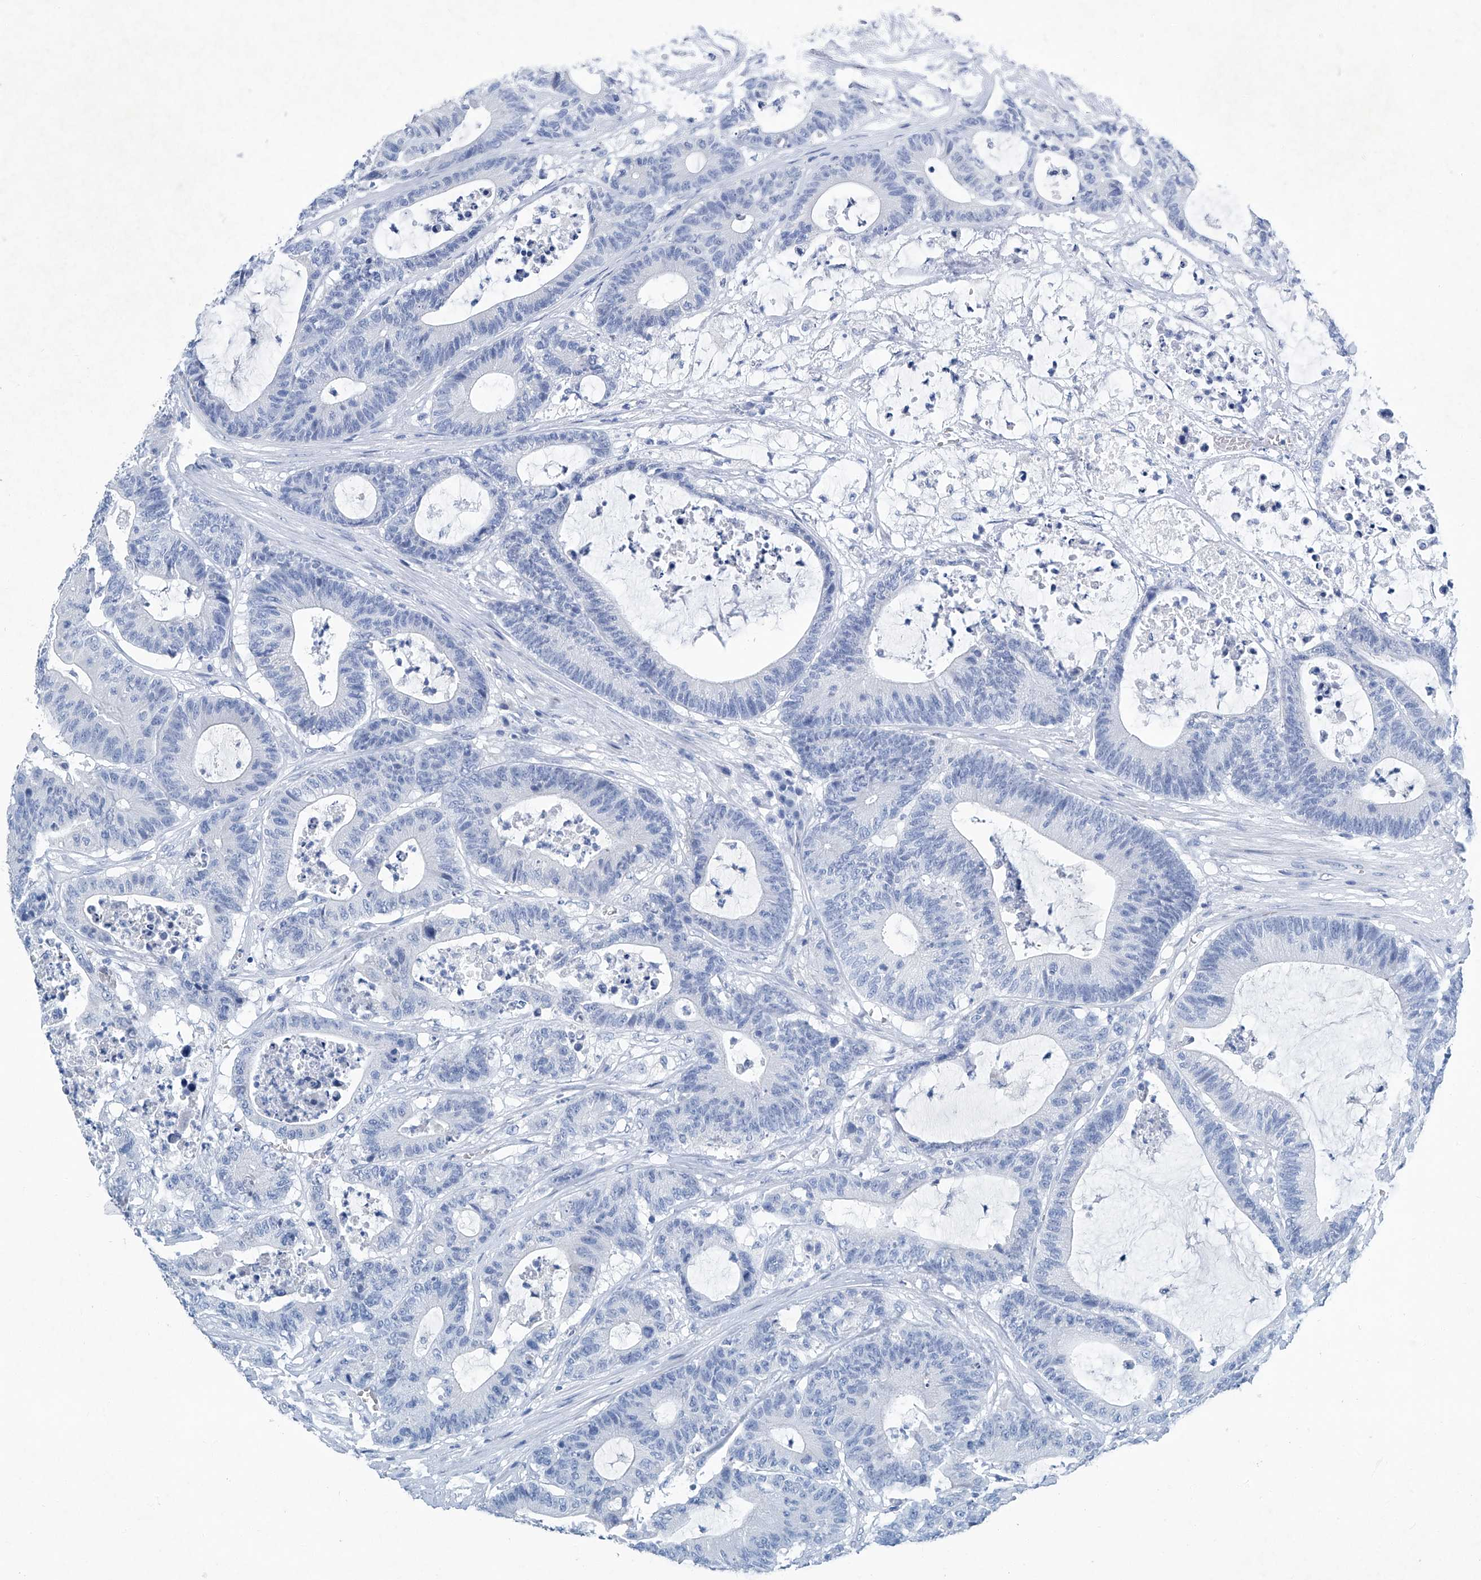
{"staining": {"intensity": "negative", "quantity": "none", "location": "none"}, "tissue": "colorectal cancer", "cell_type": "Tumor cells", "image_type": "cancer", "snomed": [{"axis": "morphology", "description": "Adenocarcinoma, NOS"}, {"axis": "topography", "description": "Colon"}], "caption": "Immunohistochemical staining of colorectal cancer (adenocarcinoma) displays no significant positivity in tumor cells. The staining was performed using DAB to visualize the protein expression in brown, while the nuclei were stained in blue with hematoxylin (Magnification: 20x).", "gene": "CYP2A7", "patient": {"sex": "female", "age": 84}}